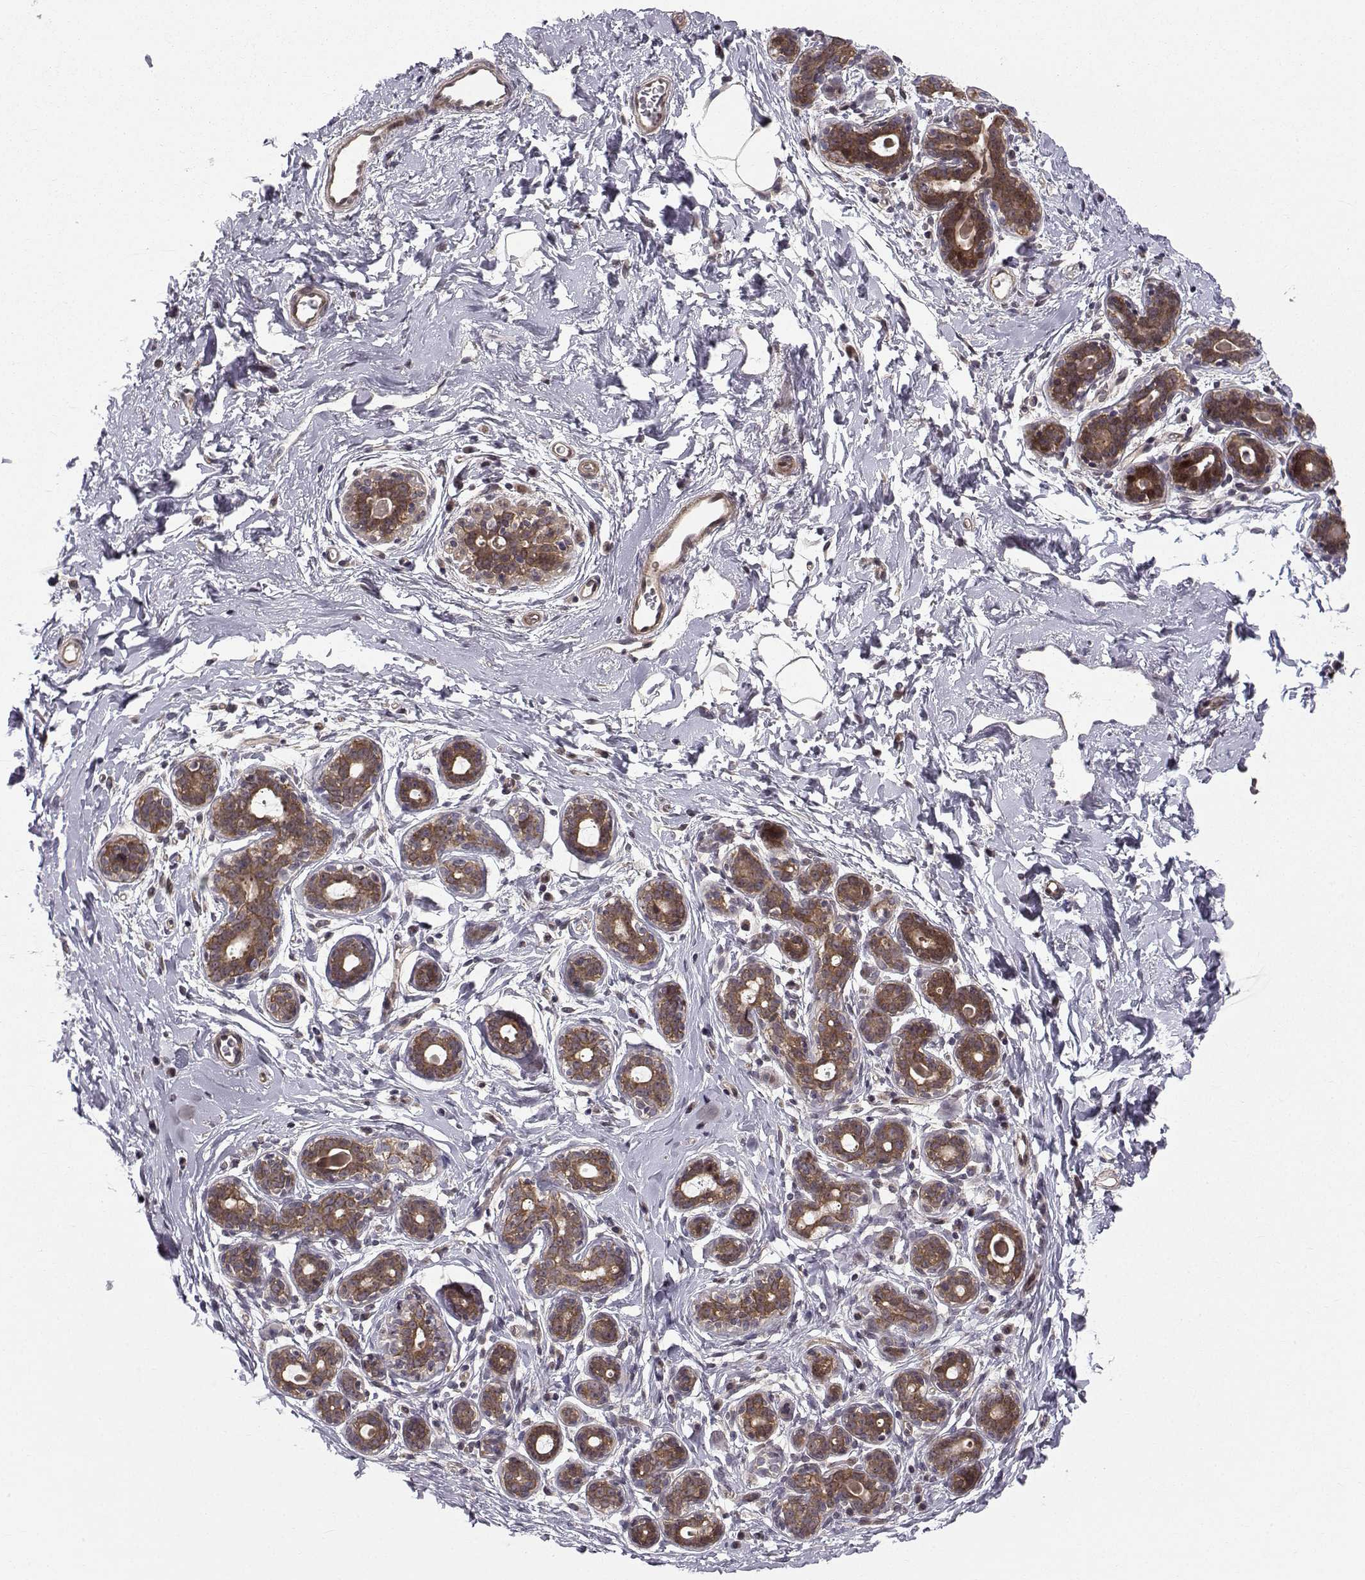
{"staining": {"intensity": "negative", "quantity": "none", "location": "none"}, "tissue": "breast", "cell_type": "Adipocytes", "image_type": "normal", "snomed": [{"axis": "morphology", "description": "Normal tissue, NOS"}, {"axis": "topography", "description": "Breast"}], "caption": "A photomicrograph of human breast is negative for staining in adipocytes. The staining was performed using DAB (3,3'-diaminobenzidine) to visualize the protein expression in brown, while the nuclei were stained in blue with hematoxylin (Magnification: 20x).", "gene": "APC", "patient": {"sex": "female", "age": 43}}